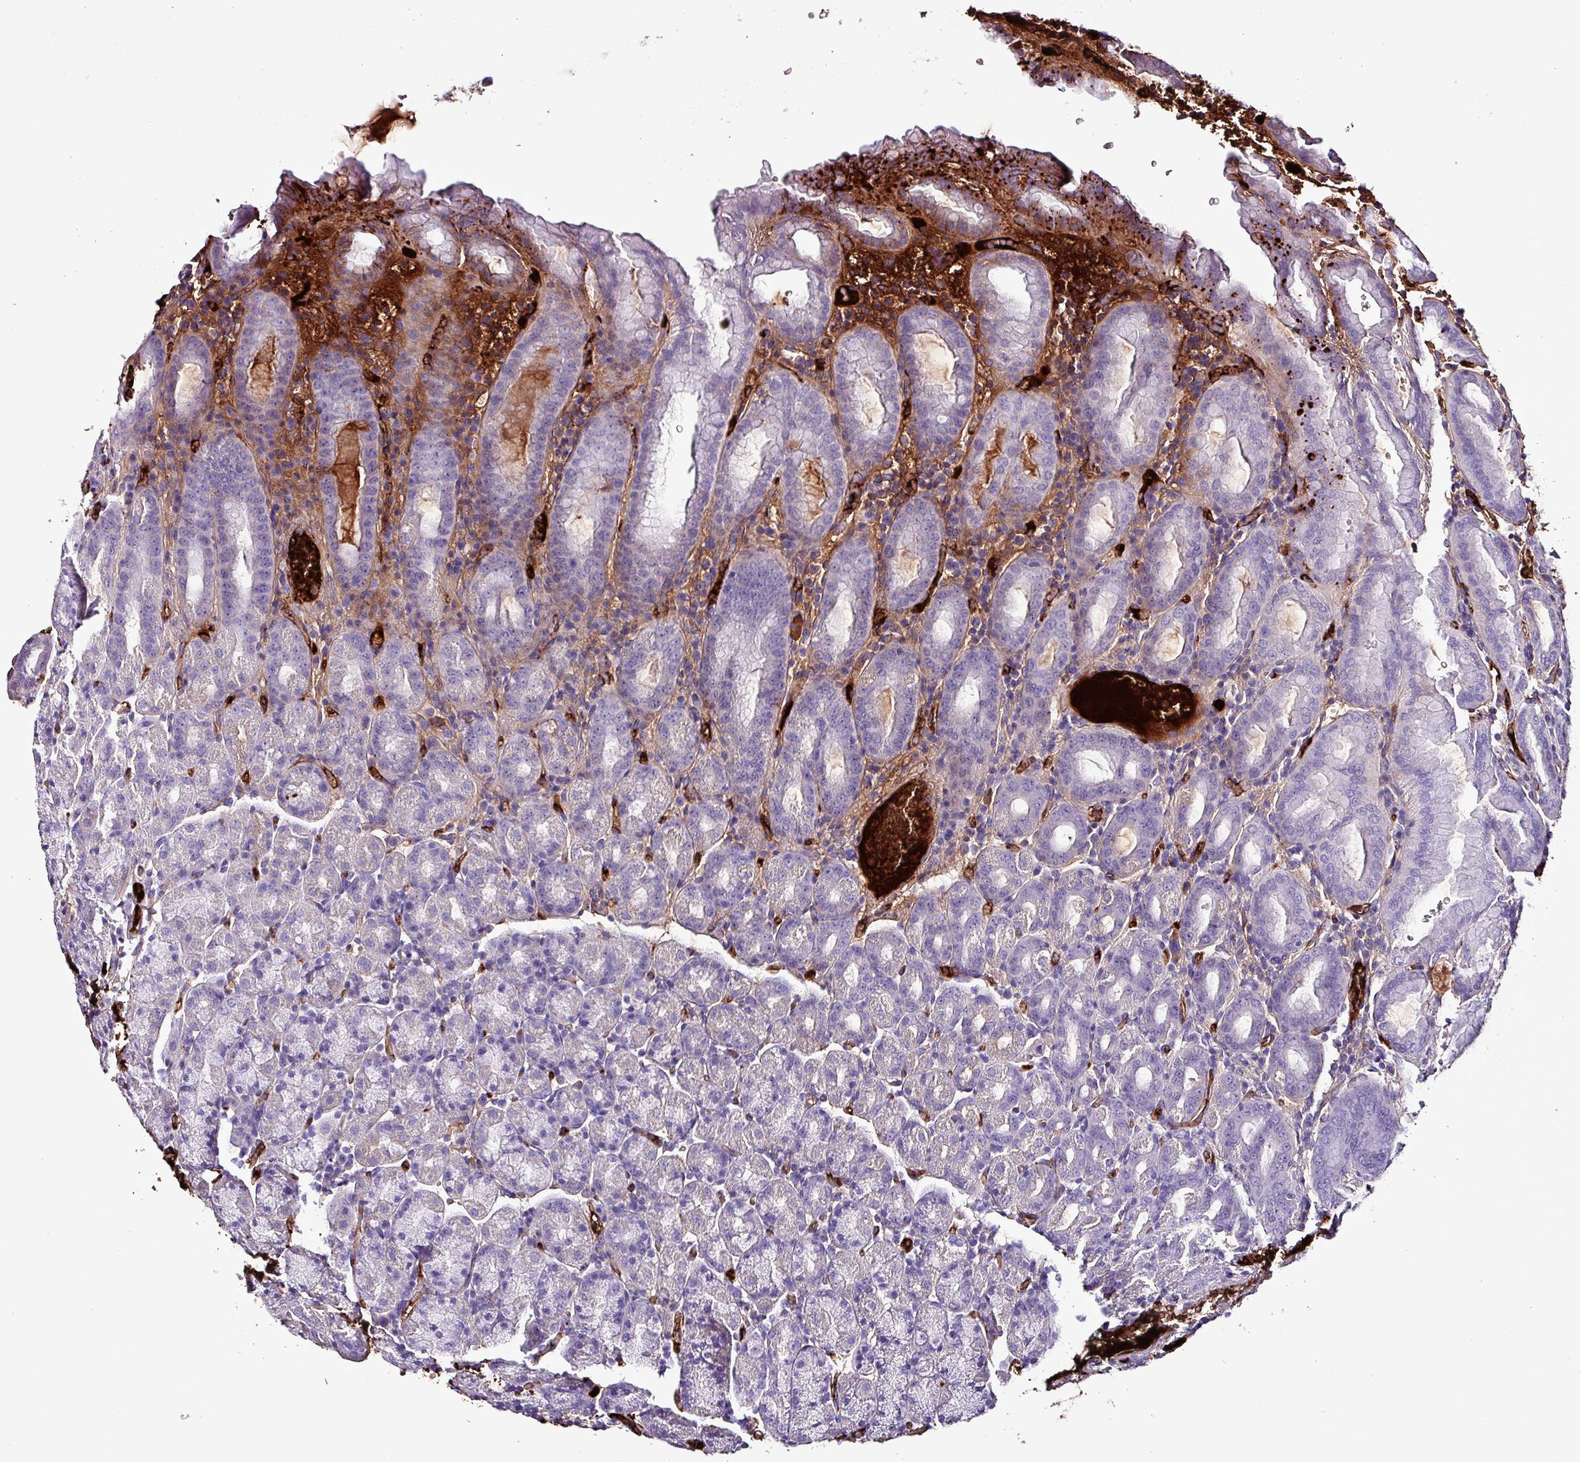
{"staining": {"intensity": "negative", "quantity": "none", "location": "none"}, "tissue": "stomach", "cell_type": "Glandular cells", "image_type": "normal", "snomed": [{"axis": "morphology", "description": "Normal tissue, NOS"}, {"axis": "topography", "description": "Stomach, upper"}, {"axis": "topography", "description": "Stomach, lower"}, {"axis": "topography", "description": "Small intestine"}], "caption": "Protein analysis of normal stomach displays no significant positivity in glandular cells.", "gene": "HPR", "patient": {"sex": "male", "age": 68}}